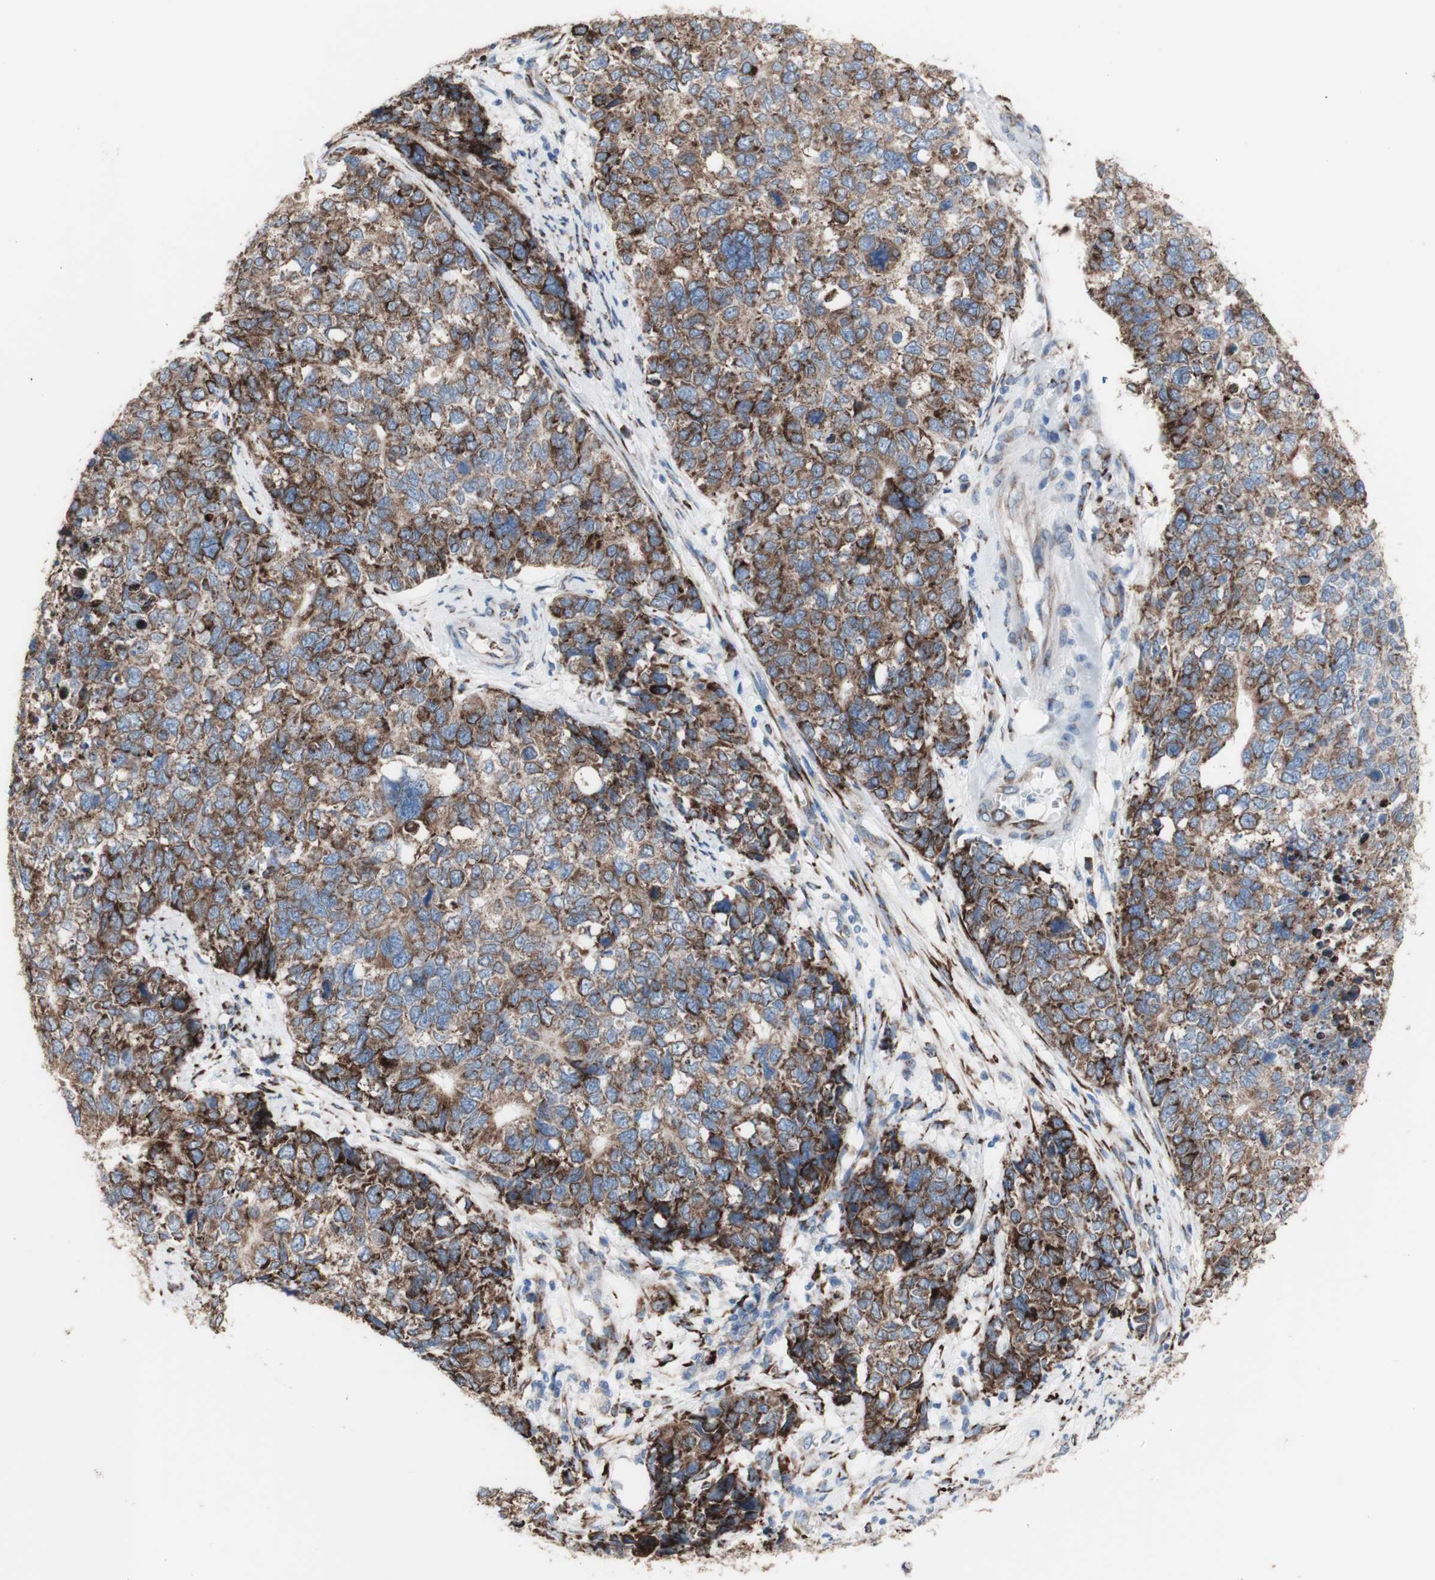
{"staining": {"intensity": "strong", "quantity": "25%-75%", "location": "cytoplasmic/membranous"}, "tissue": "cervical cancer", "cell_type": "Tumor cells", "image_type": "cancer", "snomed": [{"axis": "morphology", "description": "Squamous cell carcinoma, NOS"}, {"axis": "topography", "description": "Cervix"}], "caption": "Cervical cancer stained with a brown dye exhibits strong cytoplasmic/membranous positive staining in approximately 25%-75% of tumor cells.", "gene": "AGPAT5", "patient": {"sex": "female", "age": 63}}